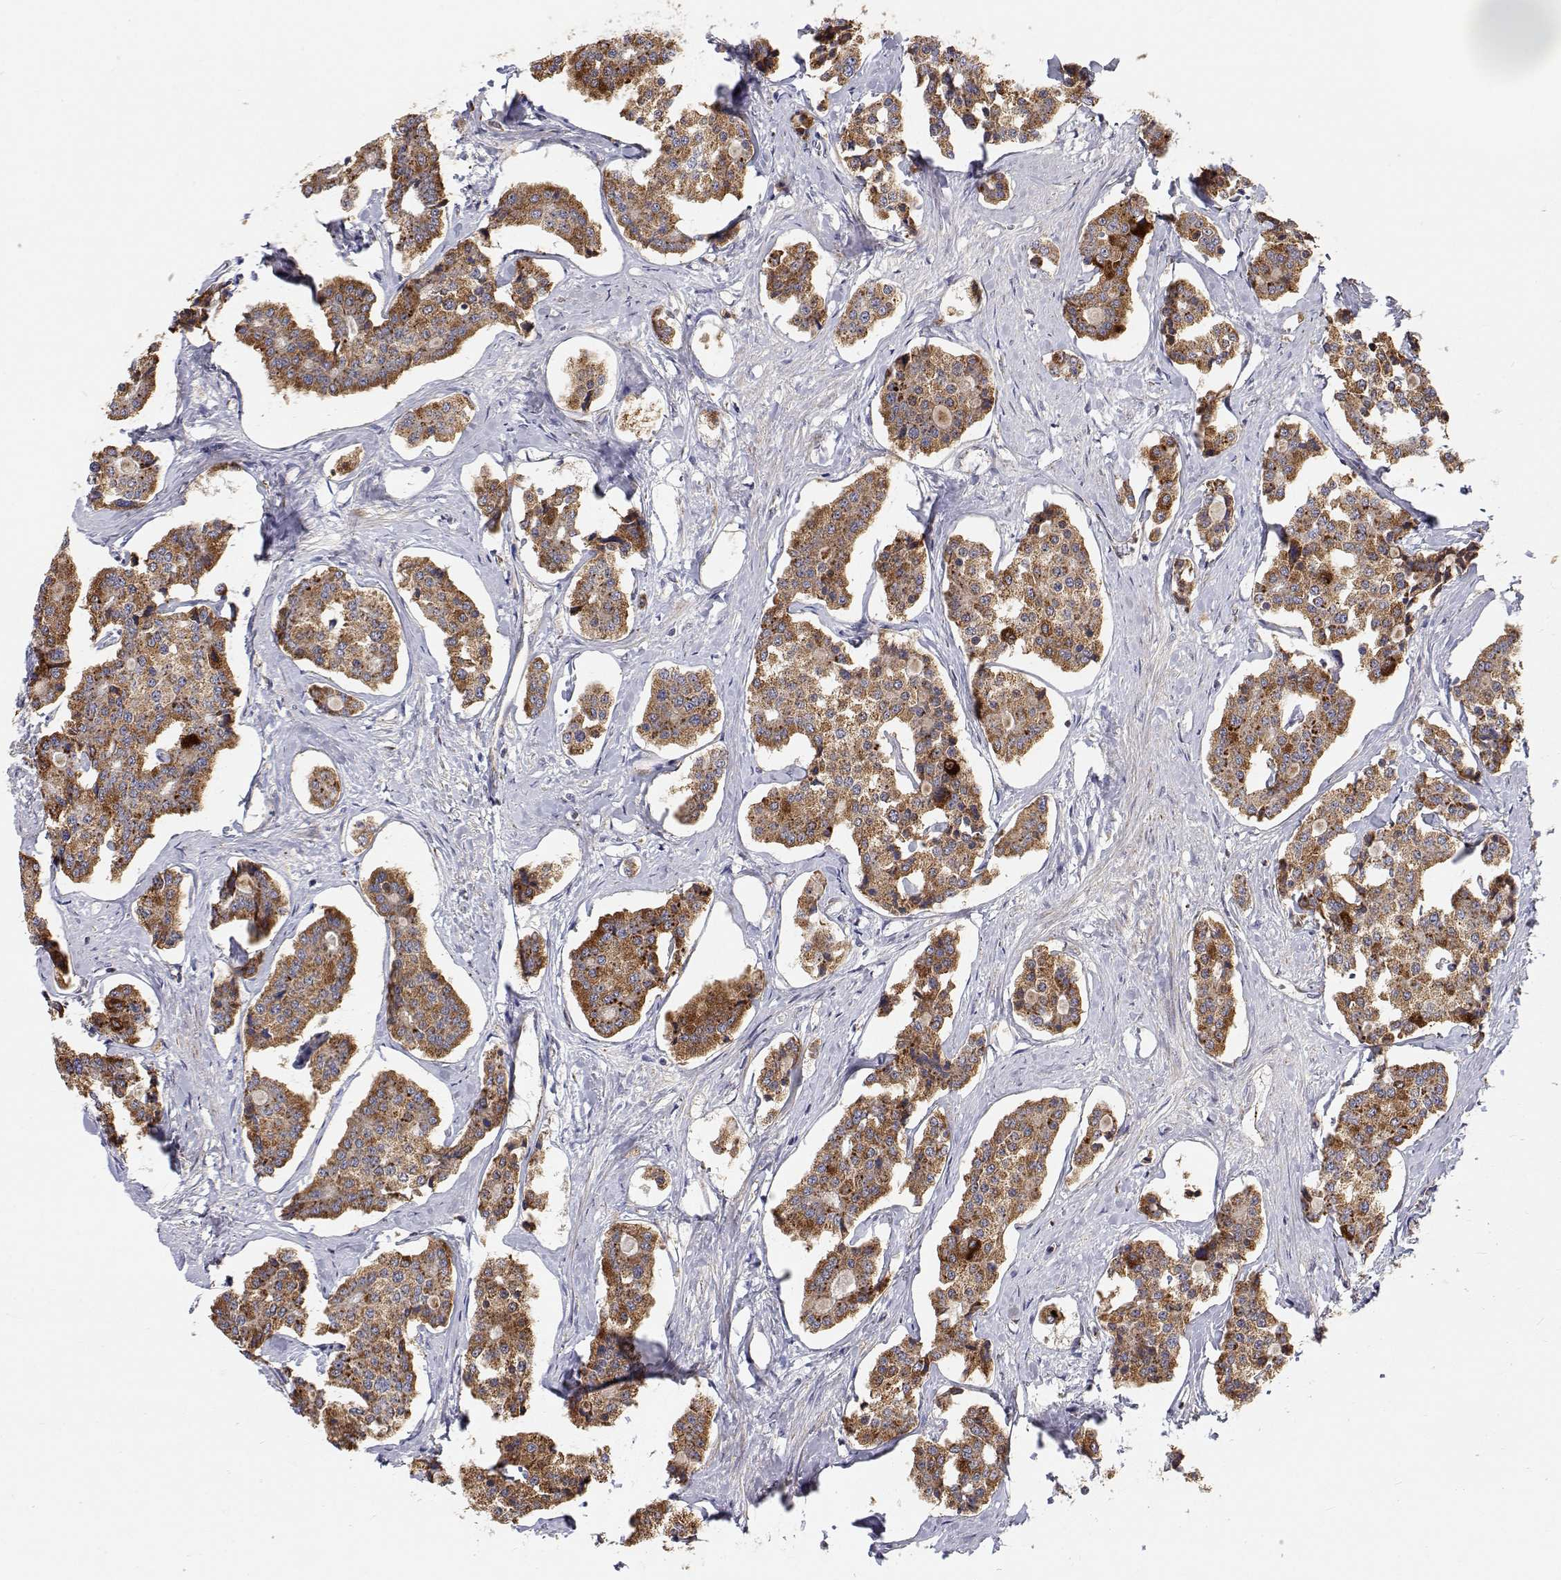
{"staining": {"intensity": "moderate", "quantity": ">75%", "location": "cytoplasmic/membranous"}, "tissue": "carcinoid", "cell_type": "Tumor cells", "image_type": "cancer", "snomed": [{"axis": "morphology", "description": "Carcinoid, malignant, NOS"}, {"axis": "topography", "description": "Small intestine"}], "caption": "High-power microscopy captured an IHC histopathology image of carcinoid, revealing moderate cytoplasmic/membranous staining in about >75% of tumor cells.", "gene": "SPICE1", "patient": {"sex": "female", "age": 65}}